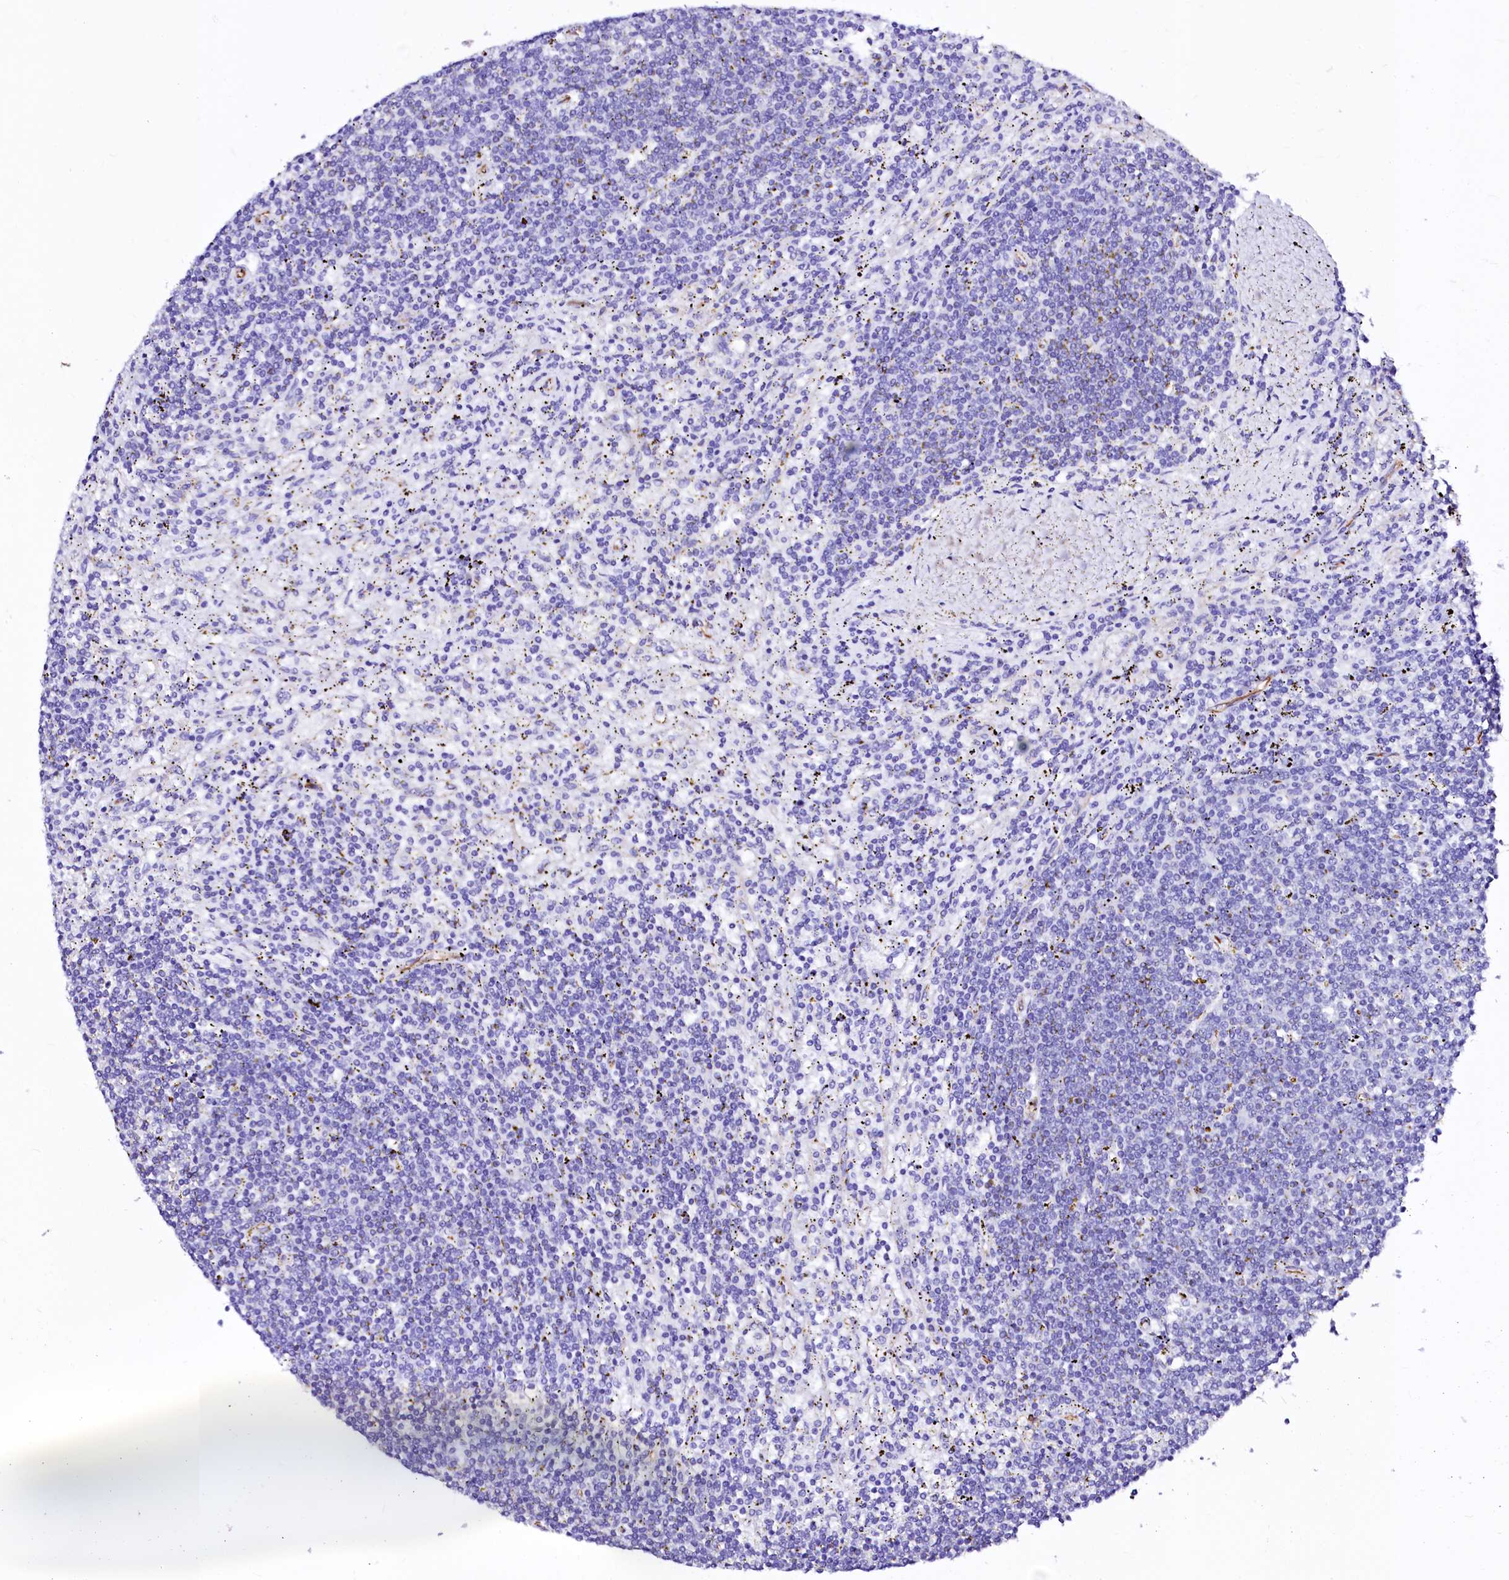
{"staining": {"intensity": "negative", "quantity": "none", "location": "none"}, "tissue": "lymphoma", "cell_type": "Tumor cells", "image_type": "cancer", "snomed": [{"axis": "morphology", "description": "Malignant lymphoma, non-Hodgkin's type, Low grade"}, {"axis": "topography", "description": "Spleen"}], "caption": "Malignant lymphoma, non-Hodgkin's type (low-grade) was stained to show a protein in brown. There is no significant positivity in tumor cells.", "gene": "SFR1", "patient": {"sex": "male", "age": 76}}